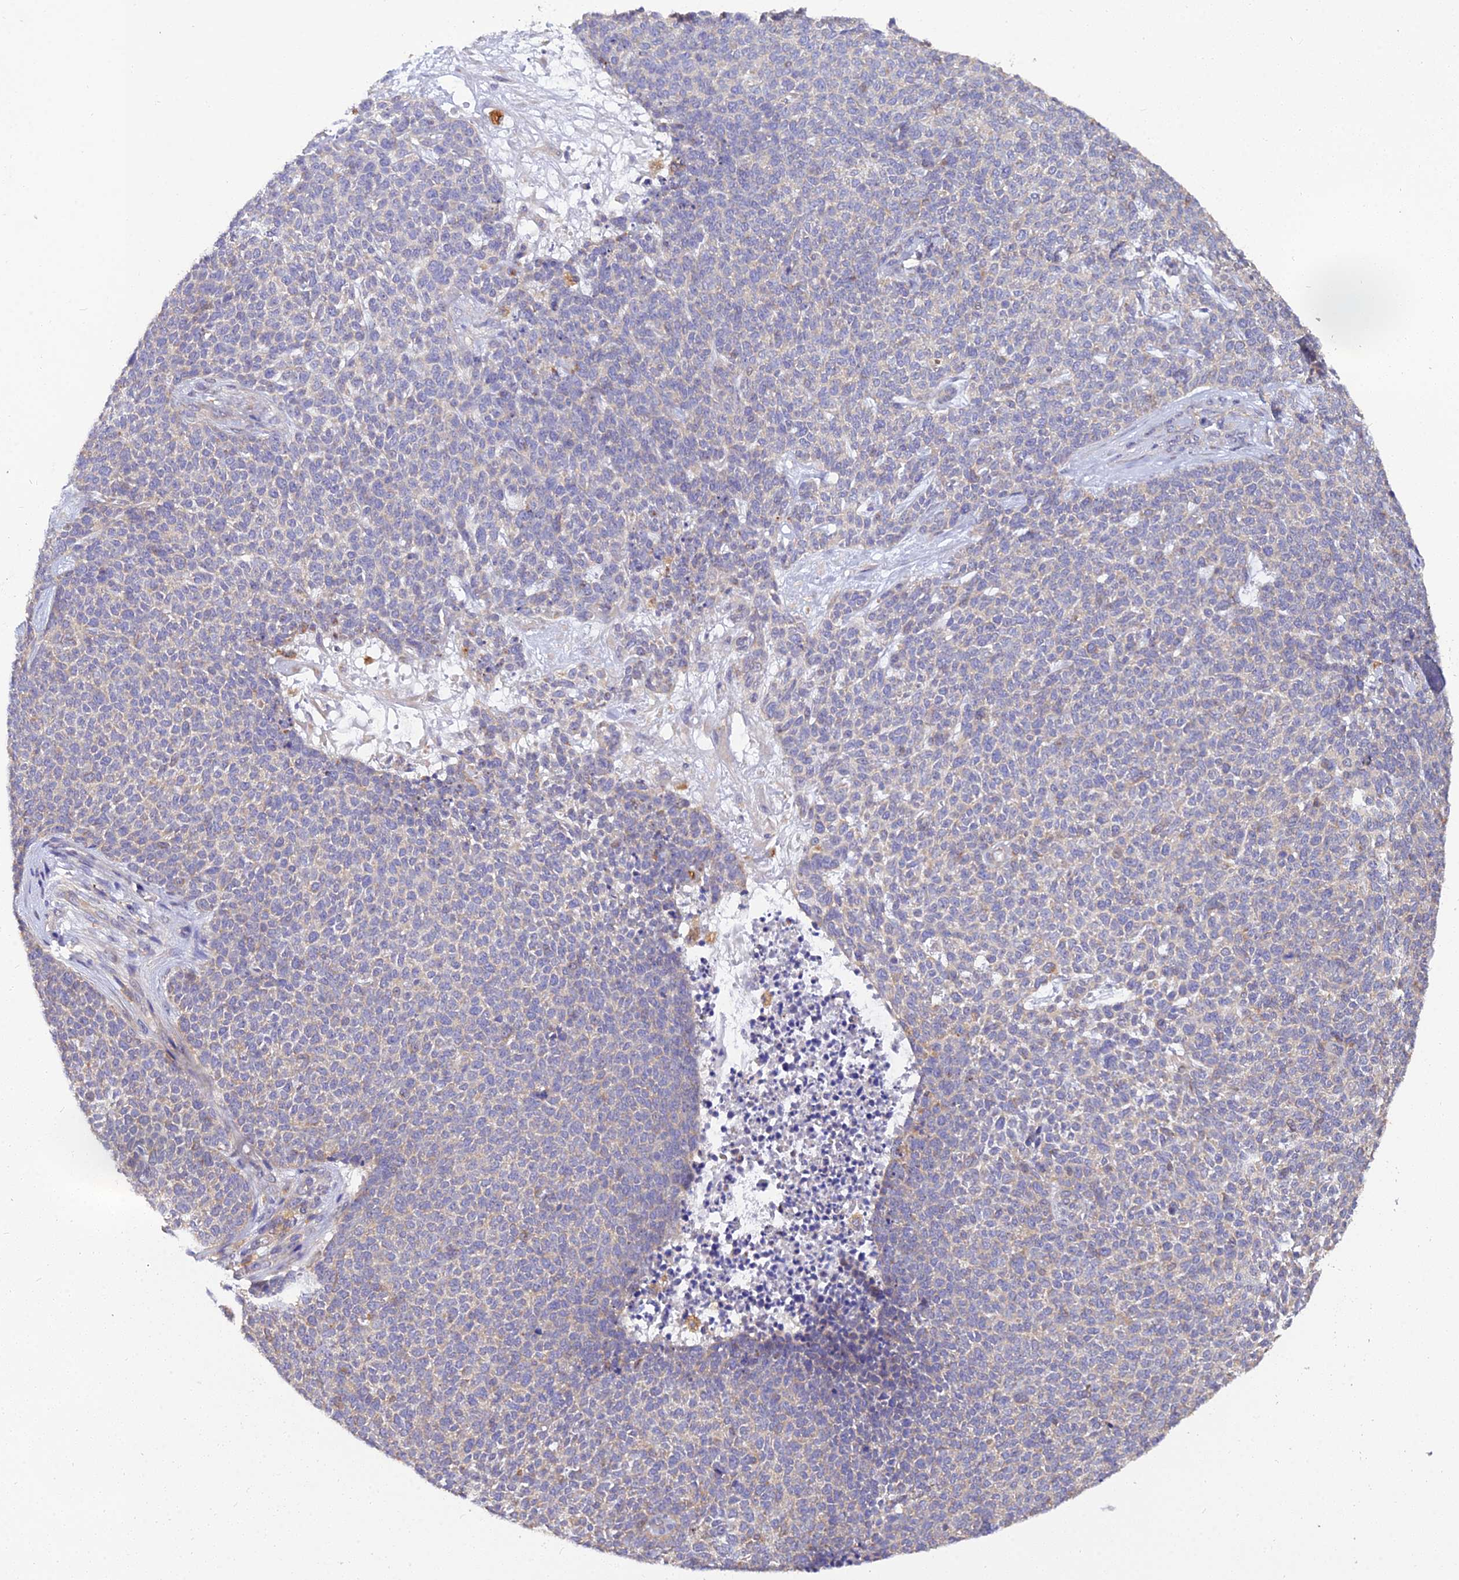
{"staining": {"intensity": "weak", "quantity": "25%-75%", "location": "cytoplasmic/membranous"}, "tissue": "skin cancer", "cell_type": "Tumor cells", "image_type": "cancer", "snomed": [{"axis": "morphology", "description": "Basal cell carcinoma"}, {"axis": "topography", "description": "Skin"}], "caption": "This is a histology image of IHC staining of basal cell carcinoma (skin), which shows weak positivity in the cytoplasmic/membranous of tumor cells.", "gene": "ARL8B", "patient": {"sex": "female", "age": 84}}